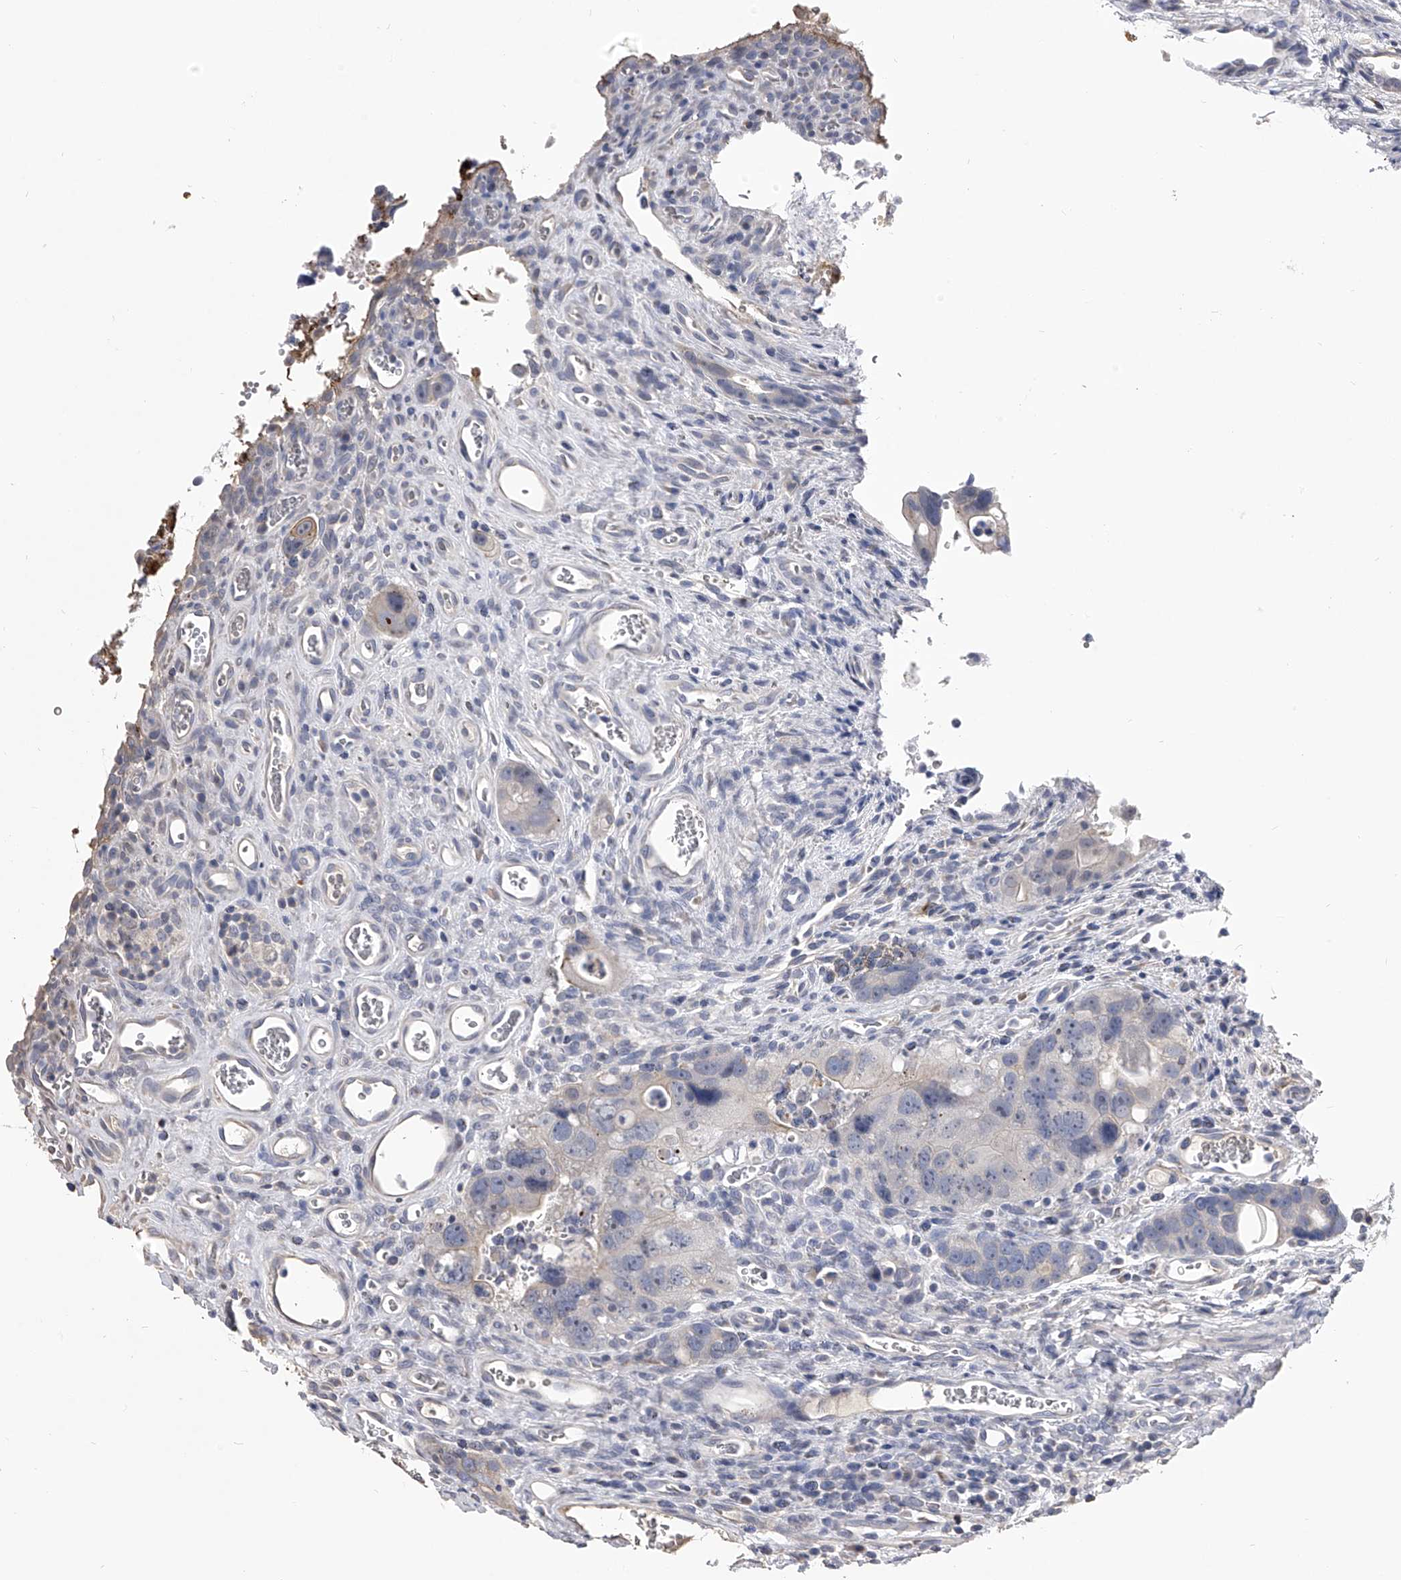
{"staining": {"intensity": "negative", "quantity": "none", "location": "none"}, "tissue": "colorectal cancer", "cell_type": "Tumor cells", "image_type": "cancer", "snomed": [{"axis": "morphology", "description": "Adenocarcinoma, NOS"}, {"axis": "topography", "description": "Rectum"}], "caption": "Tumor cells show no significant expression in colorectal cancer.", "gene": "MDN1", "patient": {"sex": "male", "age": 59}}